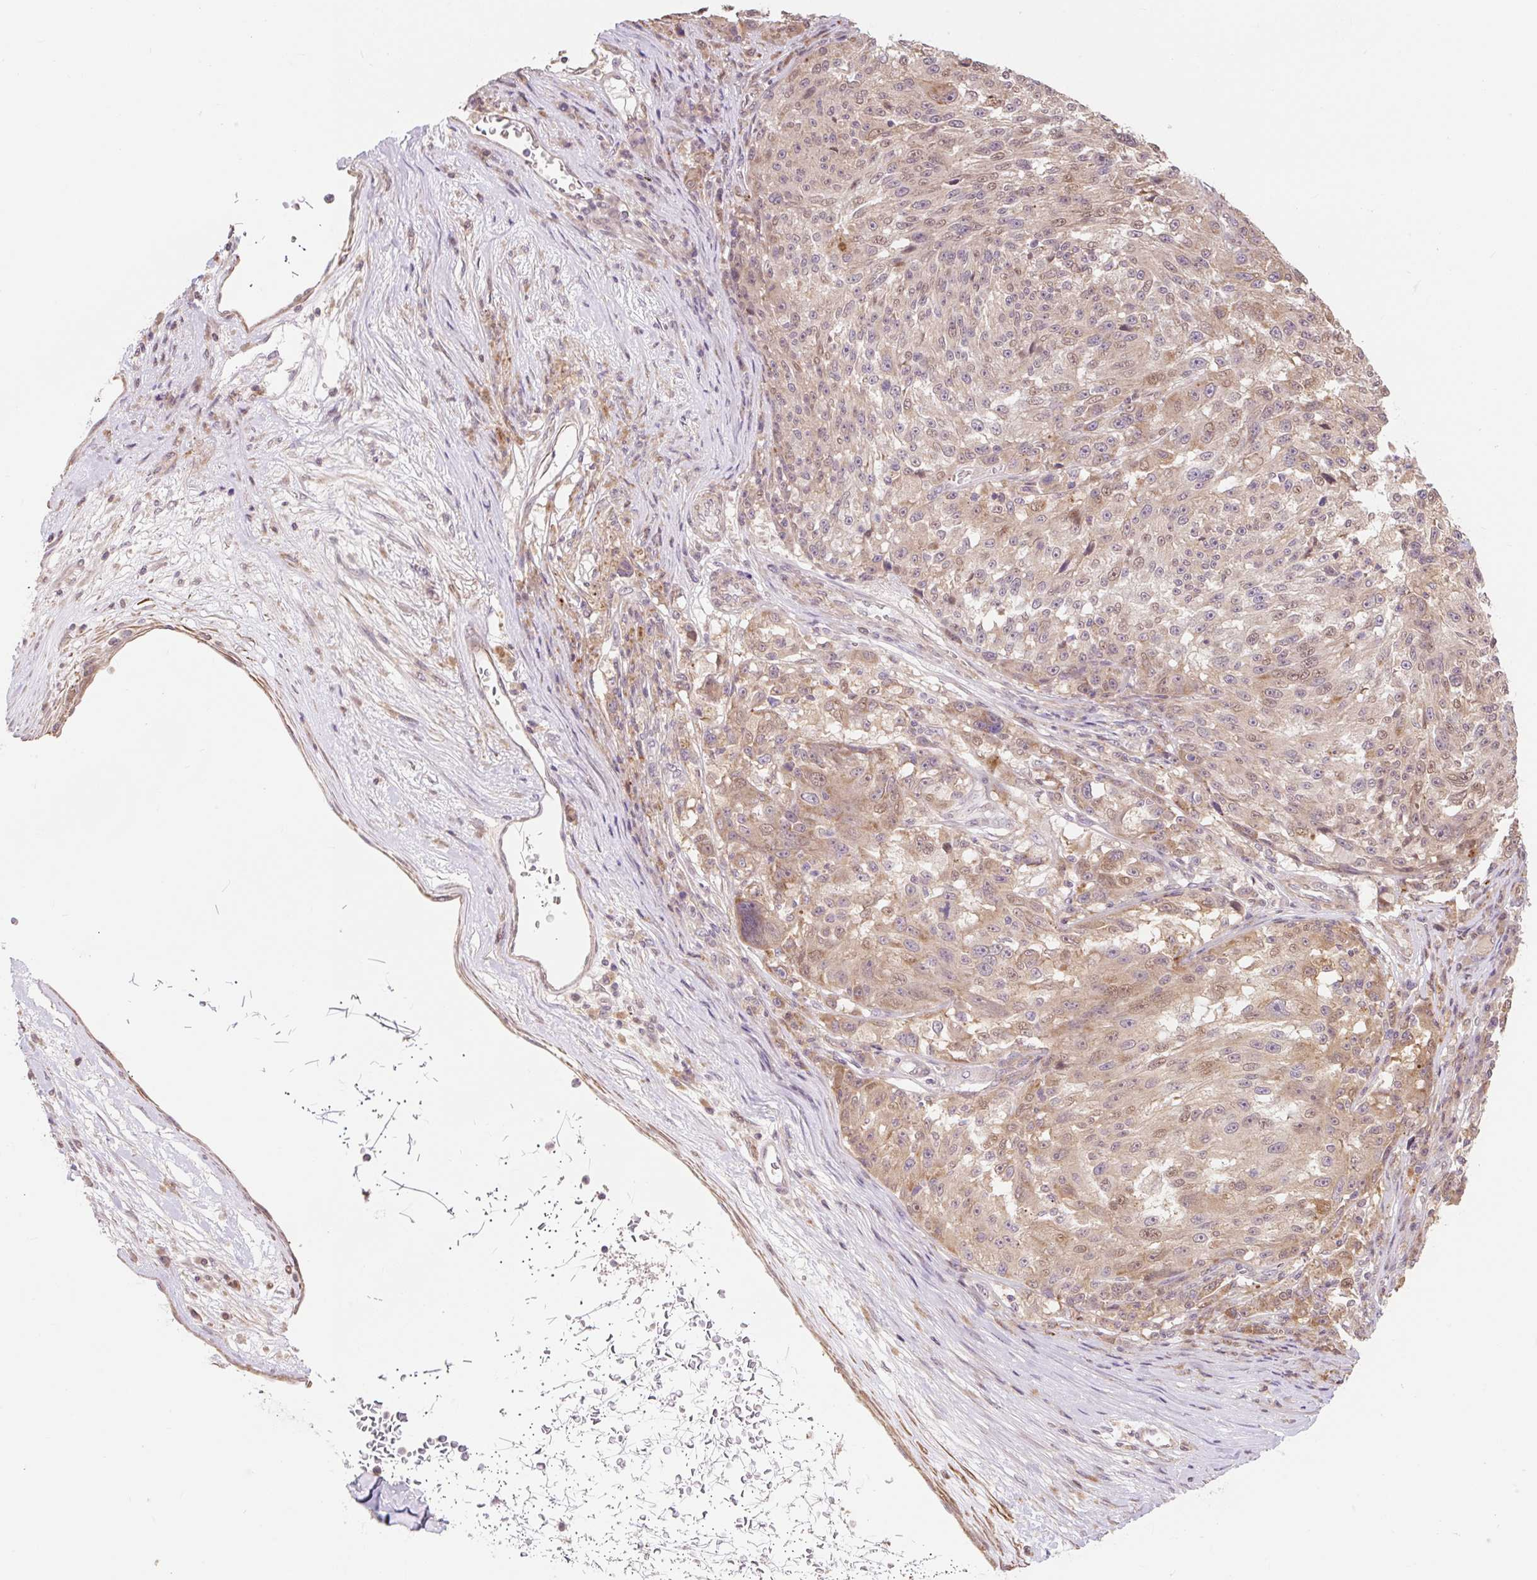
{"staining": {"intensity": "weak", "quantity": ">75%", "location": "cytoplasmic/membranous"}, "tissue": "melanoma", "cell_type": "Tumor cells", "image_type": "cancer", "snomed": [{"axis": "morphology", "description": "Malignant melanoma, NOS"}, {"axis": "topography", "description": "Skin"}], "caption": "Human melanoma stained with a brown dye shows weak cytoplasmic/membranous positive expression in about >75% of tumor cells.", "gene": "EMC10", "patient": {"sex": "male", "age": 53}}